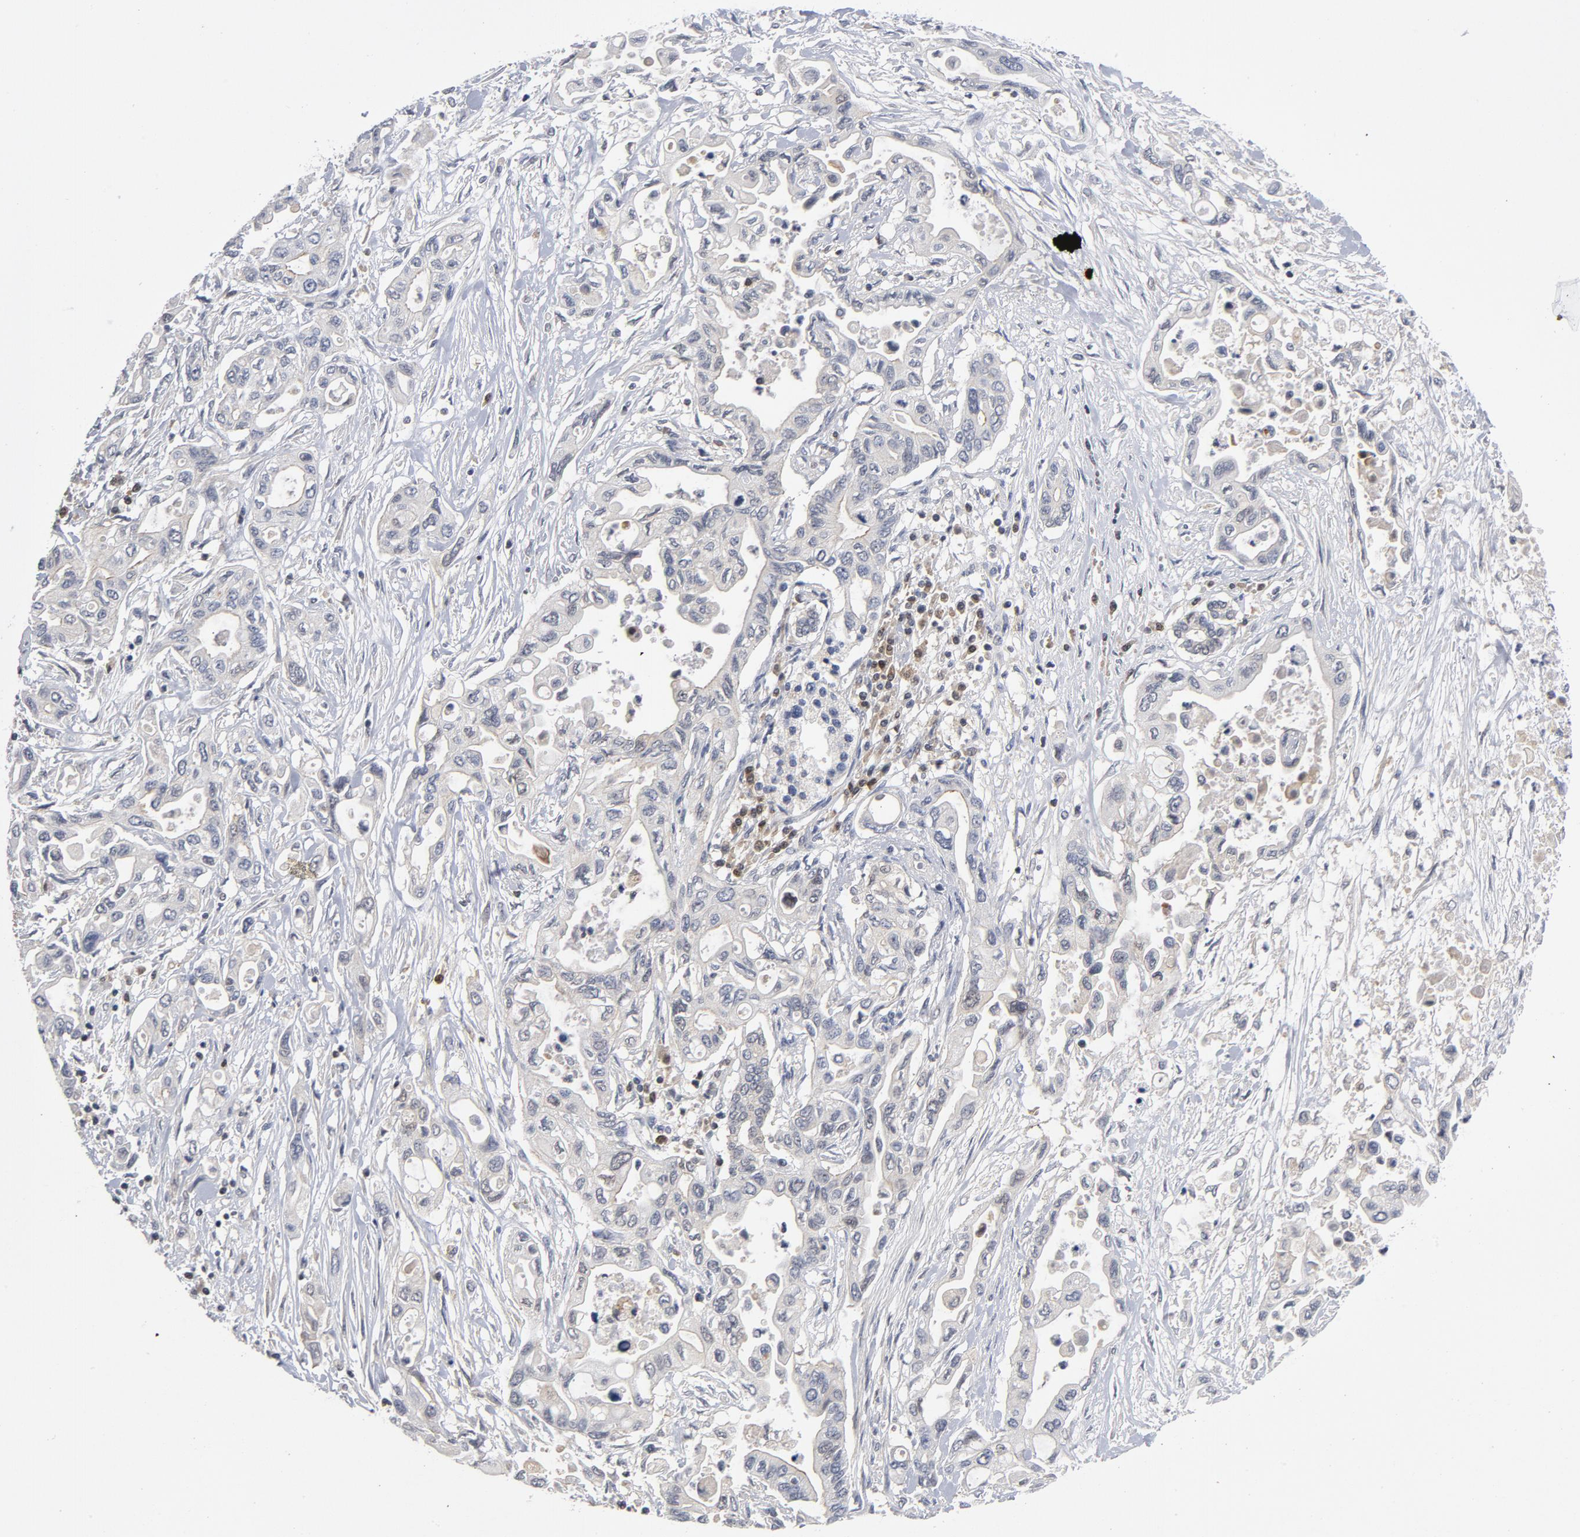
{"staining": {"intensity": "negative", "quantity": "none", "location": "none"}, "tissue": "pancreatic cancer", "cell_type": "Tumor cells", "image_type": "cancer", "snomed": [{"axis": "morphology", "description": "Adenocarcinoma, NOS"}, {"axis": "topography", "description": "Pancreas"}], "caption": "Histopathology image shows no protein expression in tumor cells of pancreatic cancer (adenocarcinoma) tissue.", "gene": "TRADD", "patient": {"sex": "female", "age": 57}}